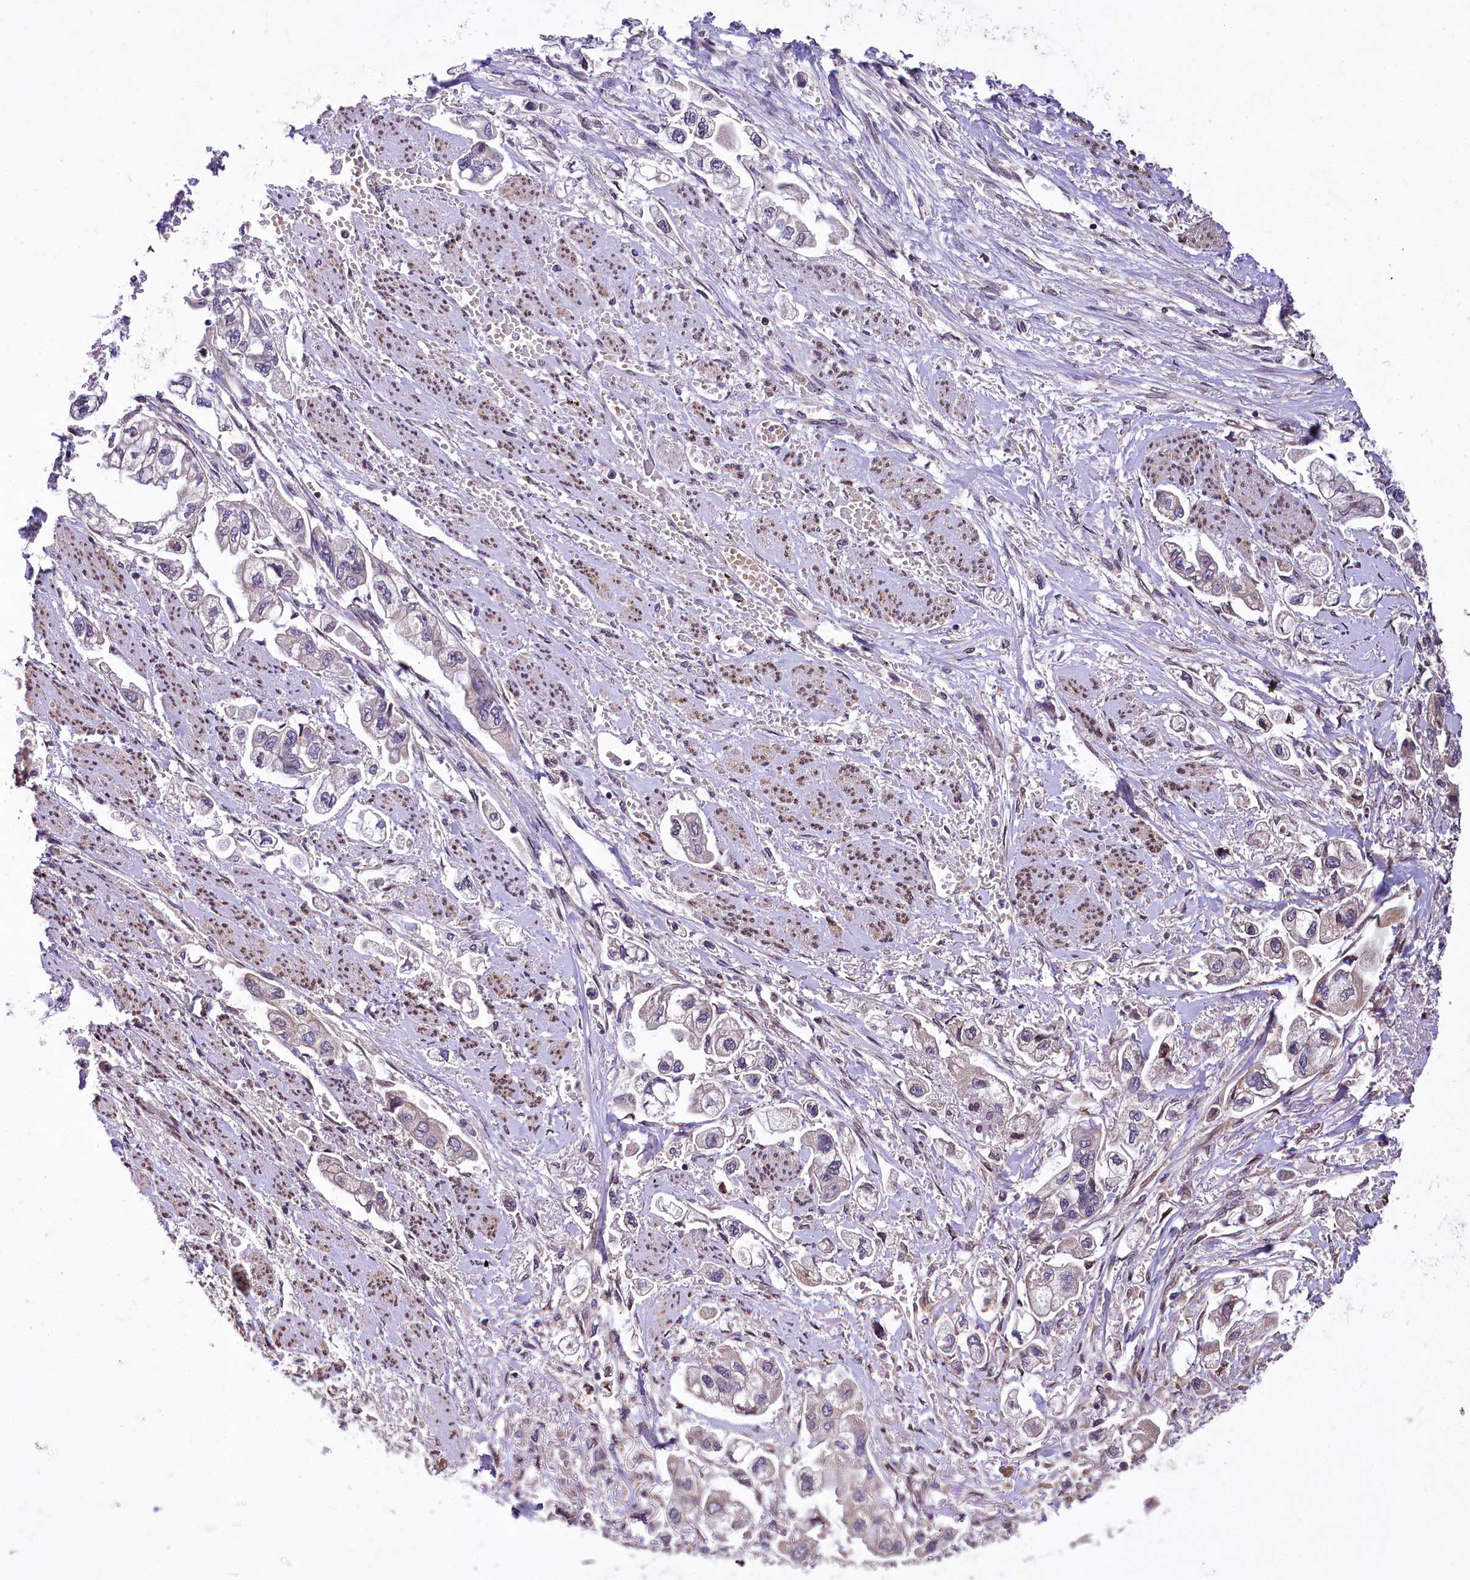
{"staining": {"intensity": "weak", "quantity": "<25%", "location": "cytoplasmic/membranous"}, "tissue": "stomach cancer", "cell_type": "Tumor cells", "image_type": "cancer", "snomed": [{"axis": "morphology", "description": "Adenocarcinoma, NOS"}, {"axis": "topography", "description": "Stomach"}], "caption": "A photomicrograph of human adenocarcinoma (stomach) is negative for staining in tumor cells.", "gene": "SUPV3L1", "patient": {"sex": "male", "age": 62}}